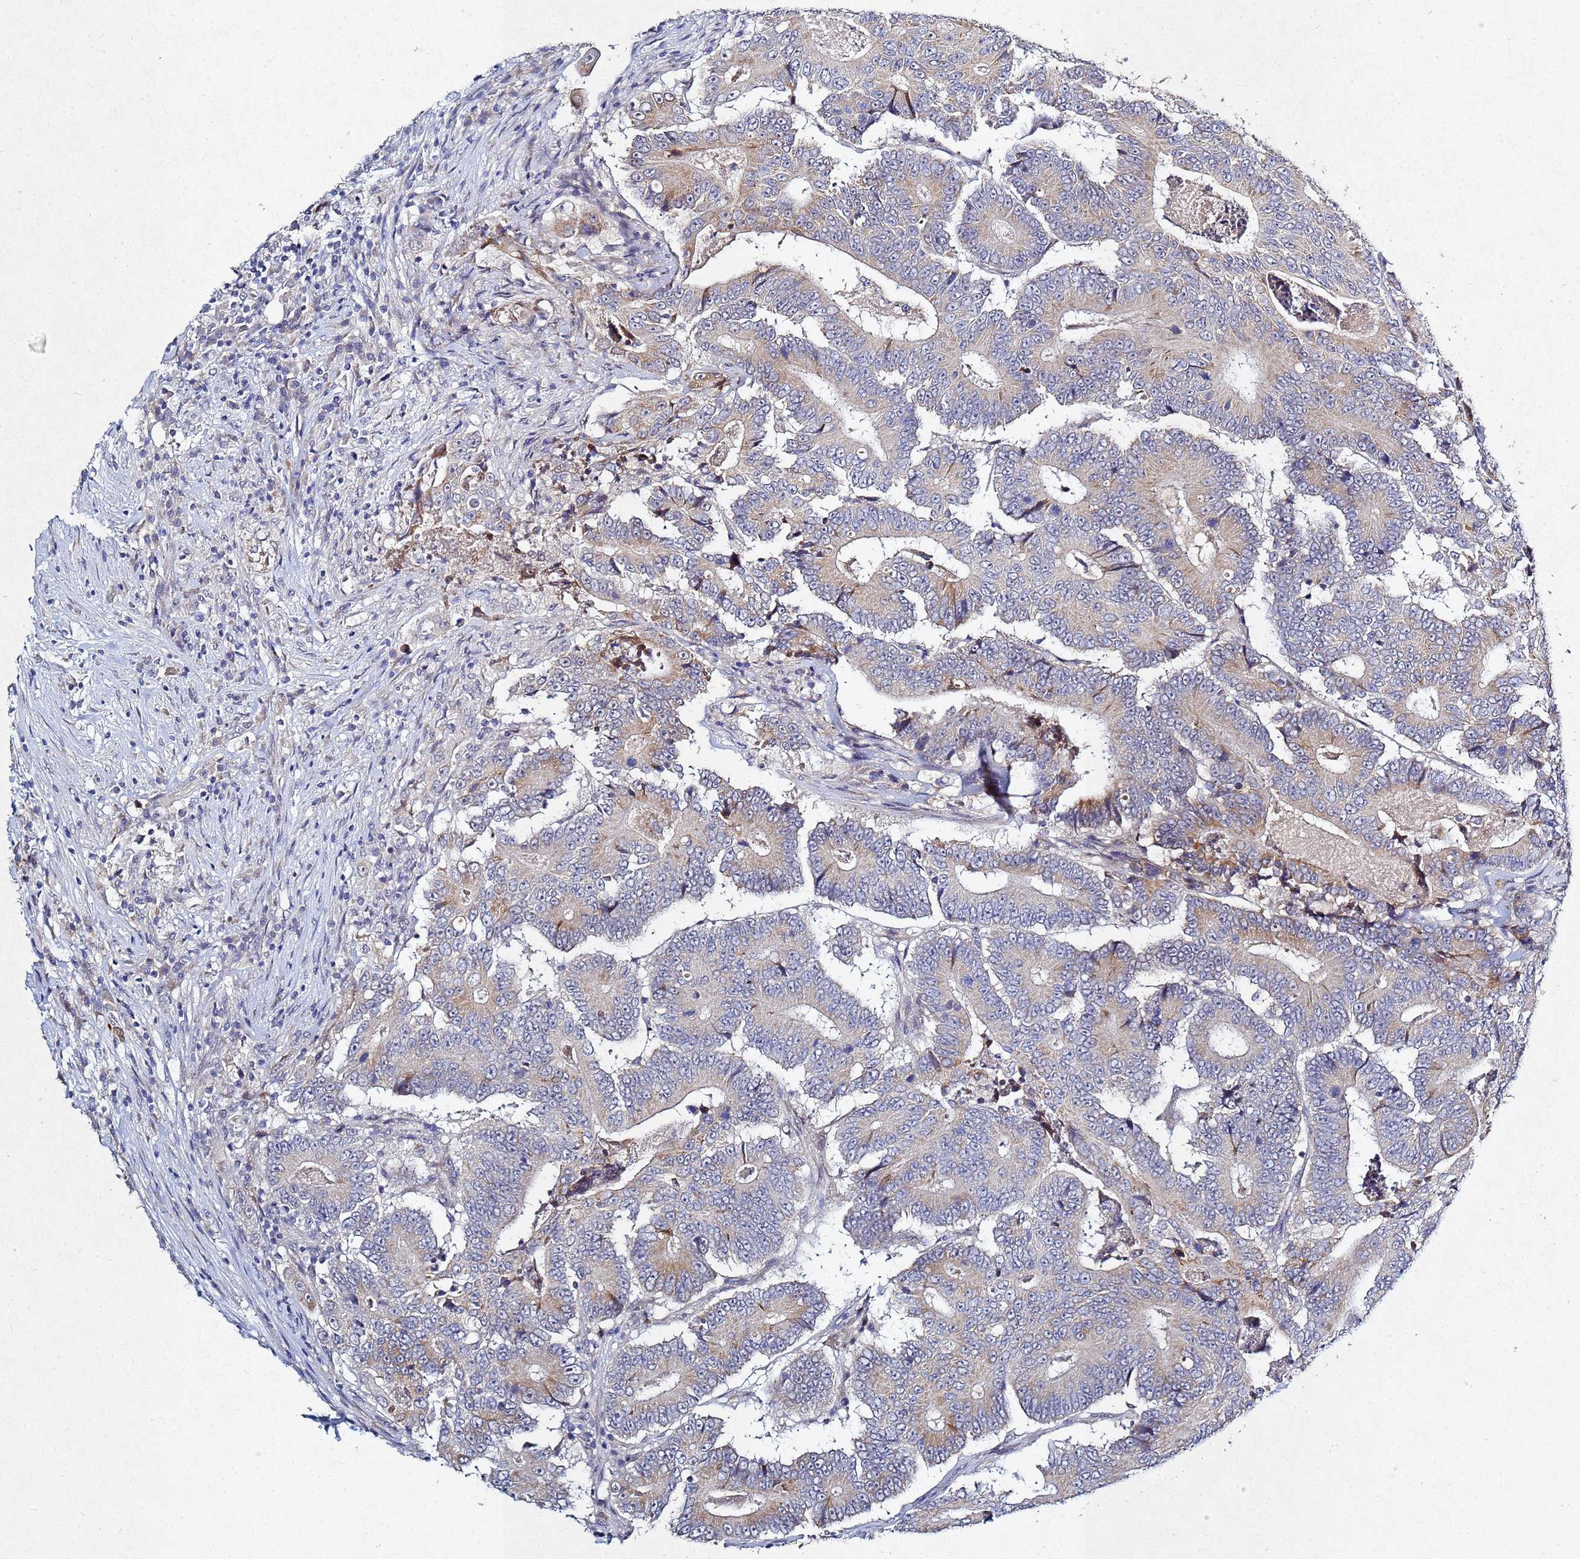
{"staining": {"intensity": "weak", "quantity": "<25%", "location": "cytoplasmic/membranous"}, "tissue": "colorectal cancer", "cell_type": "Tumor cells", "image_type": "cancer", "snomed": [{"axis": "morphology", "description": "Adenocarcinoma, NOS"}, {"axis": "topography", "description": "Colon"}], "caption": "There is no significant expression in tumor cells of colorectal adenocarcinoma.", "gene": "TNPO2", "patient": {"sex": "male", "age": 83}}